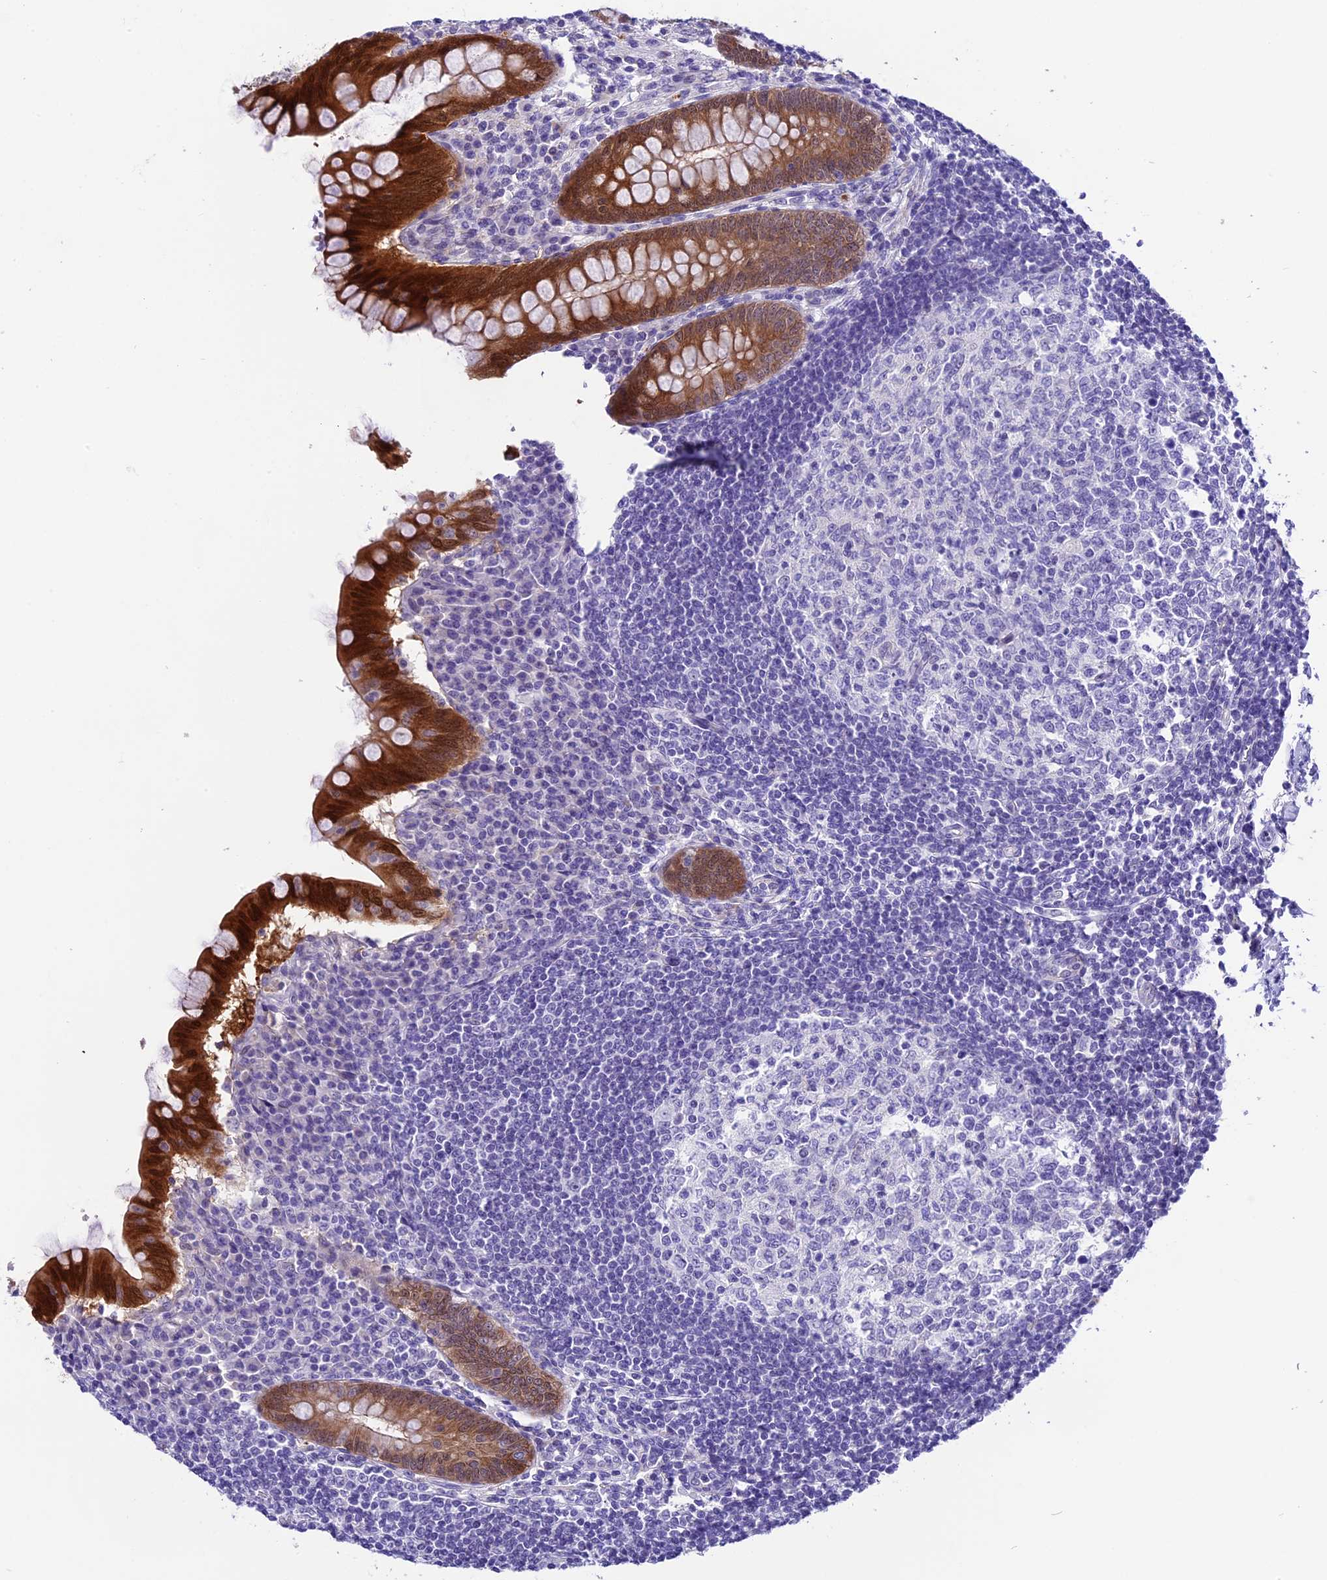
{"staining": {"intensity": "strong", "quantity": ">75%", "location": "cytoplasmic/membranous,nuclear"}, "tissue": "appendix", "cell_type": "Glandular cells", "image_type": "normal", "snomed": [{"axis": "morphology", "description": "Normal tissue, NOS"}, {"axis": "topography", "description": "Appendix"}], "caption": "This is an image of immunohistochemistry (IHC) staining of unremarkable appendix, which shows strong positivity in the cytoplasmic/membranous,nuclear of glandular cells.", "gene": "PRR15", "patient": {"sex": "female", "age": 33}}